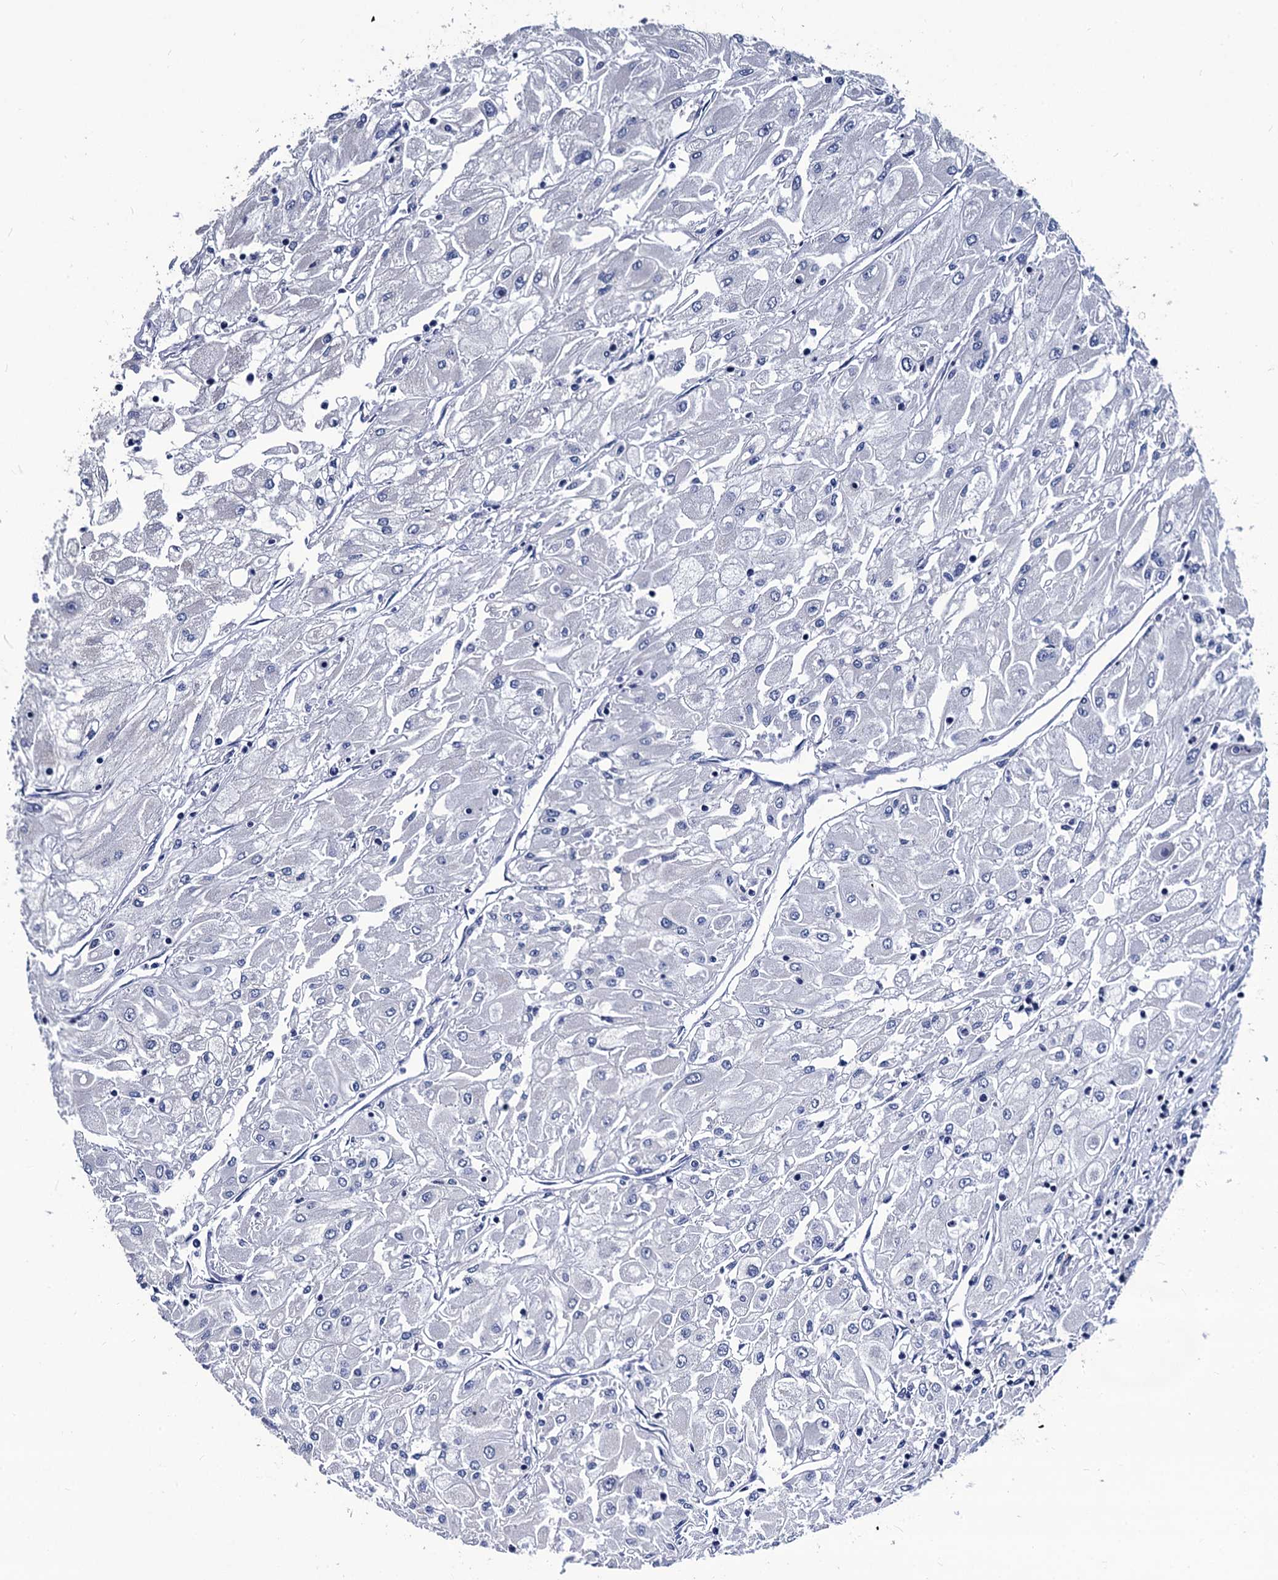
{"staining": {"intensity": "negative", "quantity": "none", "location": "none"}, "tissue": "renal cancer", "cell_type": "Tumor cells", "image_type": "cancer", "snomed": [{"axis": "morphology", "description": "Adenocarcinoma, NOS"}, {"axis": "topography", "description": "Kidney"}], "caption": "Renal cancer (adenocarcinoma) stained for a protein using immunohistochemistry (IHC) exhibits no positivity tumor cells.", "gene": "LRRC30", "patient": {"sex": "male", "age": 80}}